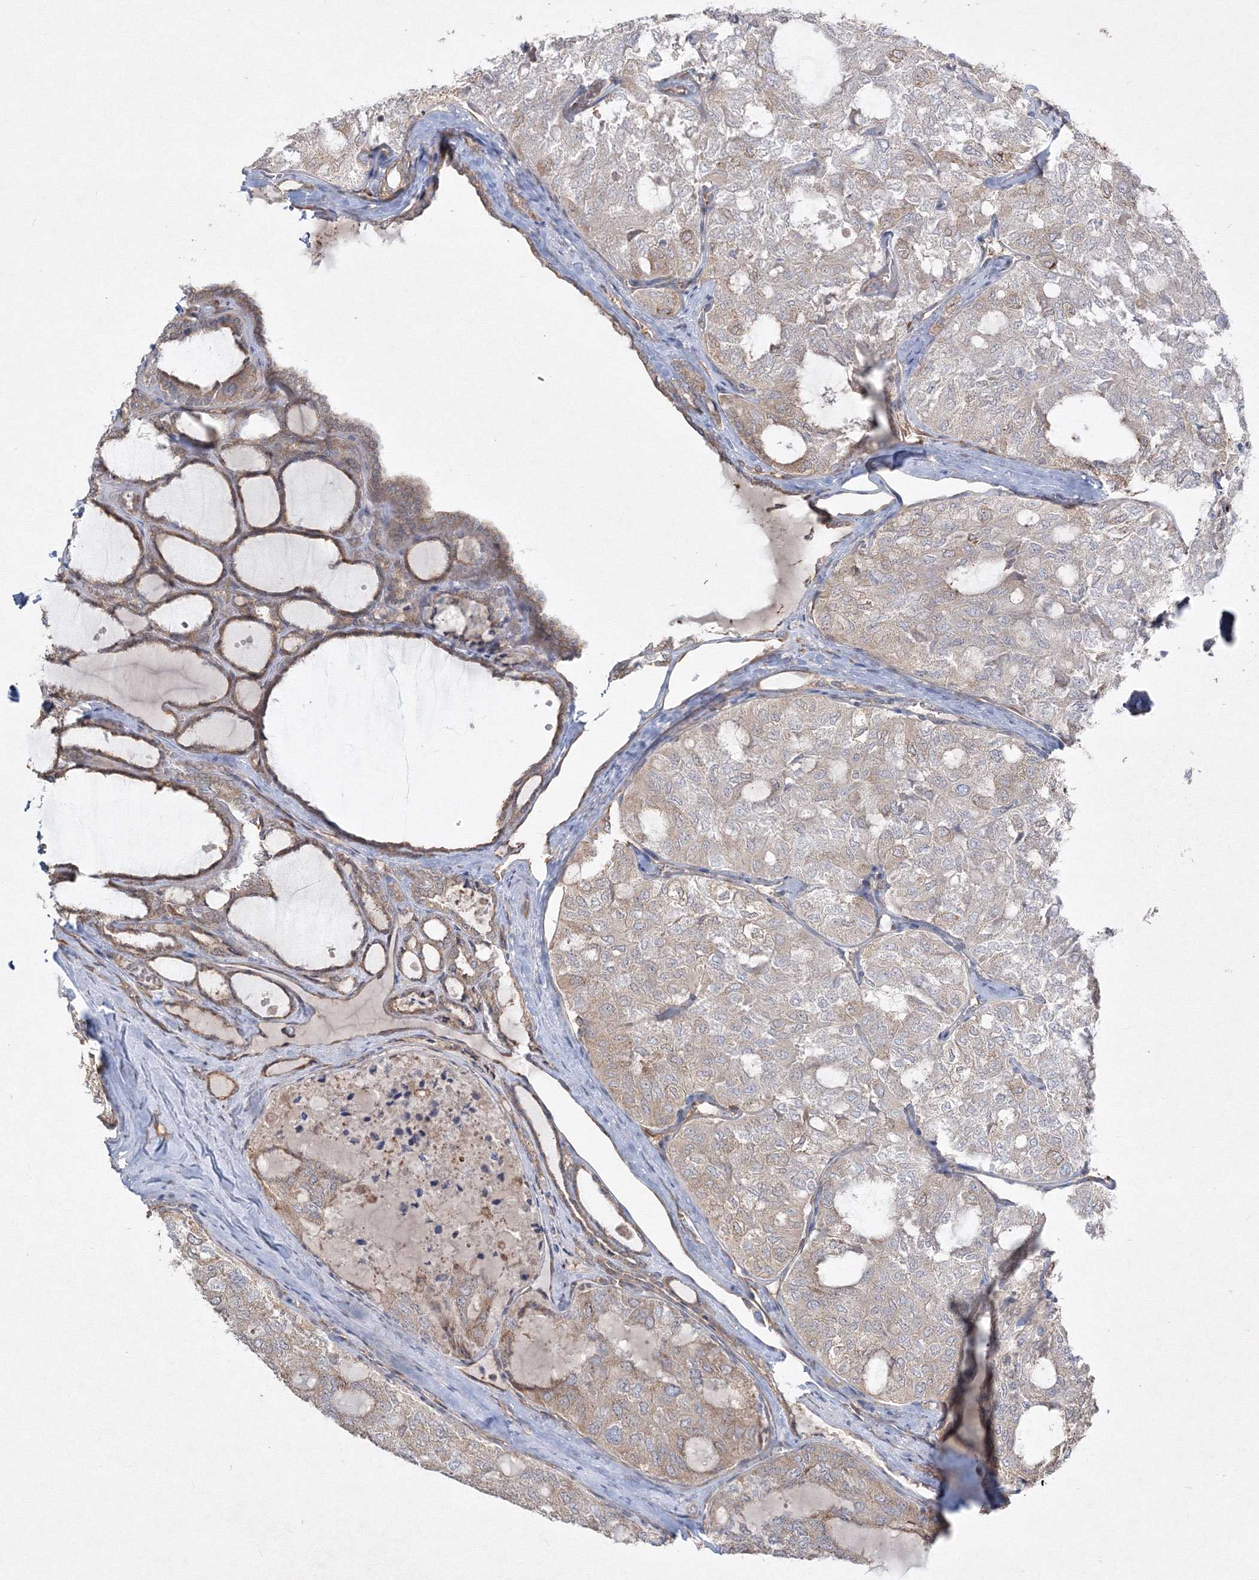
{"staining": {"intensity": "weak", "quantity": "25%-75%", "location": "cytoplasmic/membranous"}, "tissue": "thyroid cancer", "cell_type": "Tumor cells", "image_type": "cancer", "snomed": [{"axis": "morphology", "description": "Follicular adenoma carcinoma, NOS"}, {"axis": "topography", "description": "Thyroid gland"}], "caption": "A brown stain highlights weak cytoplasmic/membranous expression of a protein in human follicular adenoma carcinoma (thyroid) tumor cells.", "gene": "FBXL8", "patient": {"sex": "male", "age": 75}}